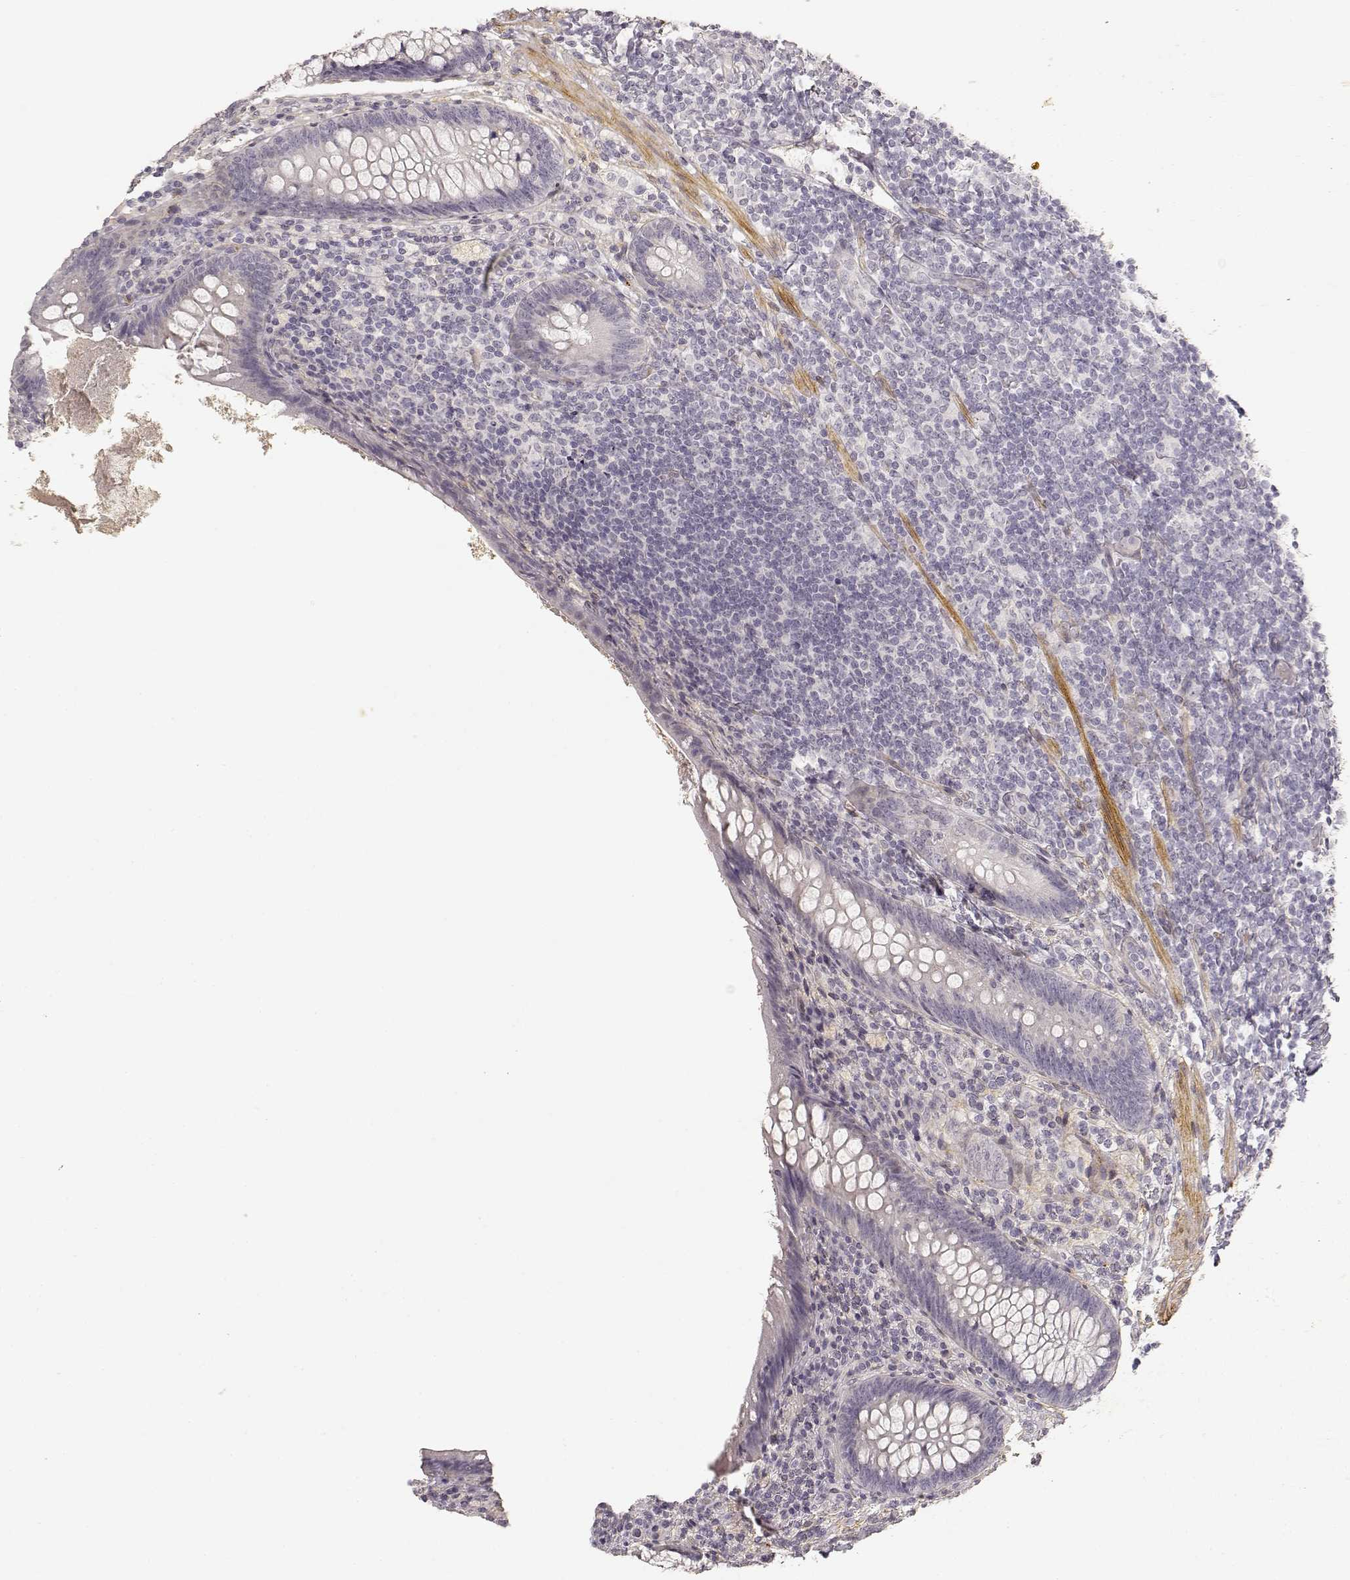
{"staining": {"intensity": "negative", "quantity": "none", "location": "none"}, "tissue": "appendix", "cell_type": "Glandular cells", "image_type": "normal", "snomed": [{"axis": "morphology", "description": "Normal tissue, NOS"}, {"axis": "topography", "description": "Appendix"}], "caption": "Immunohistochemical staining of normal human appendix exhibits no significant staining in glandular cells.", "gene": "LAMA4", "patient": {"sex": "male", "age": 47}}